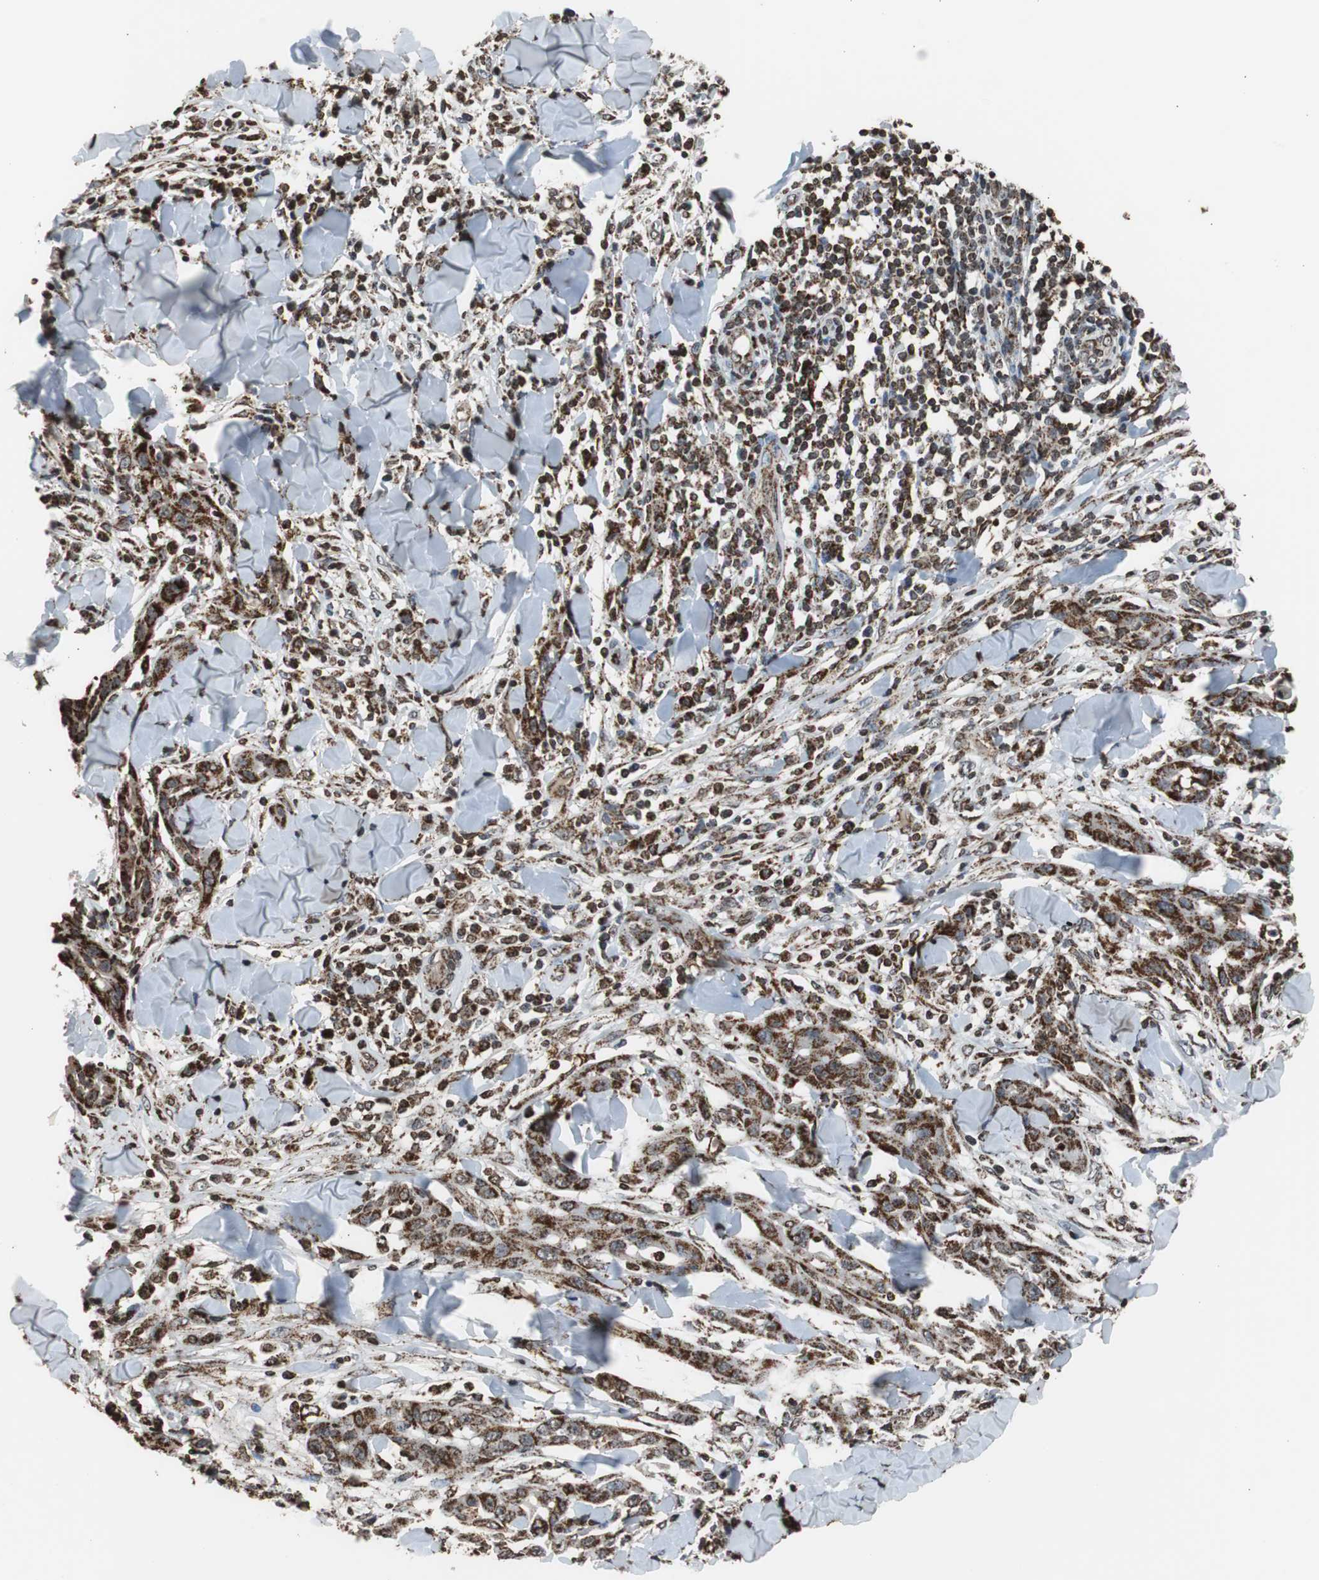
{"staining": {"intensity": "strong", "quantity": ">75%", "location": "cytoplasmic/membranous"}, "tissue": "skin cancer", "cell_type": "Tumor cells", "image_type": "cancer", "snomed": [{"axis": "morphology", "description": "Squamous cell carcinoma, NOS"}, {"axis": "topography", "description": "Skin"}], "caption": "Skin cancer (squamous cell carcinoma) stained with a brown dye demonstrates strong cytoplasmic/membranous positive staining in approximately >75% of tumor cells.", "gene": "HSPA9", "patient": {"sex": "male", "age": 24}}